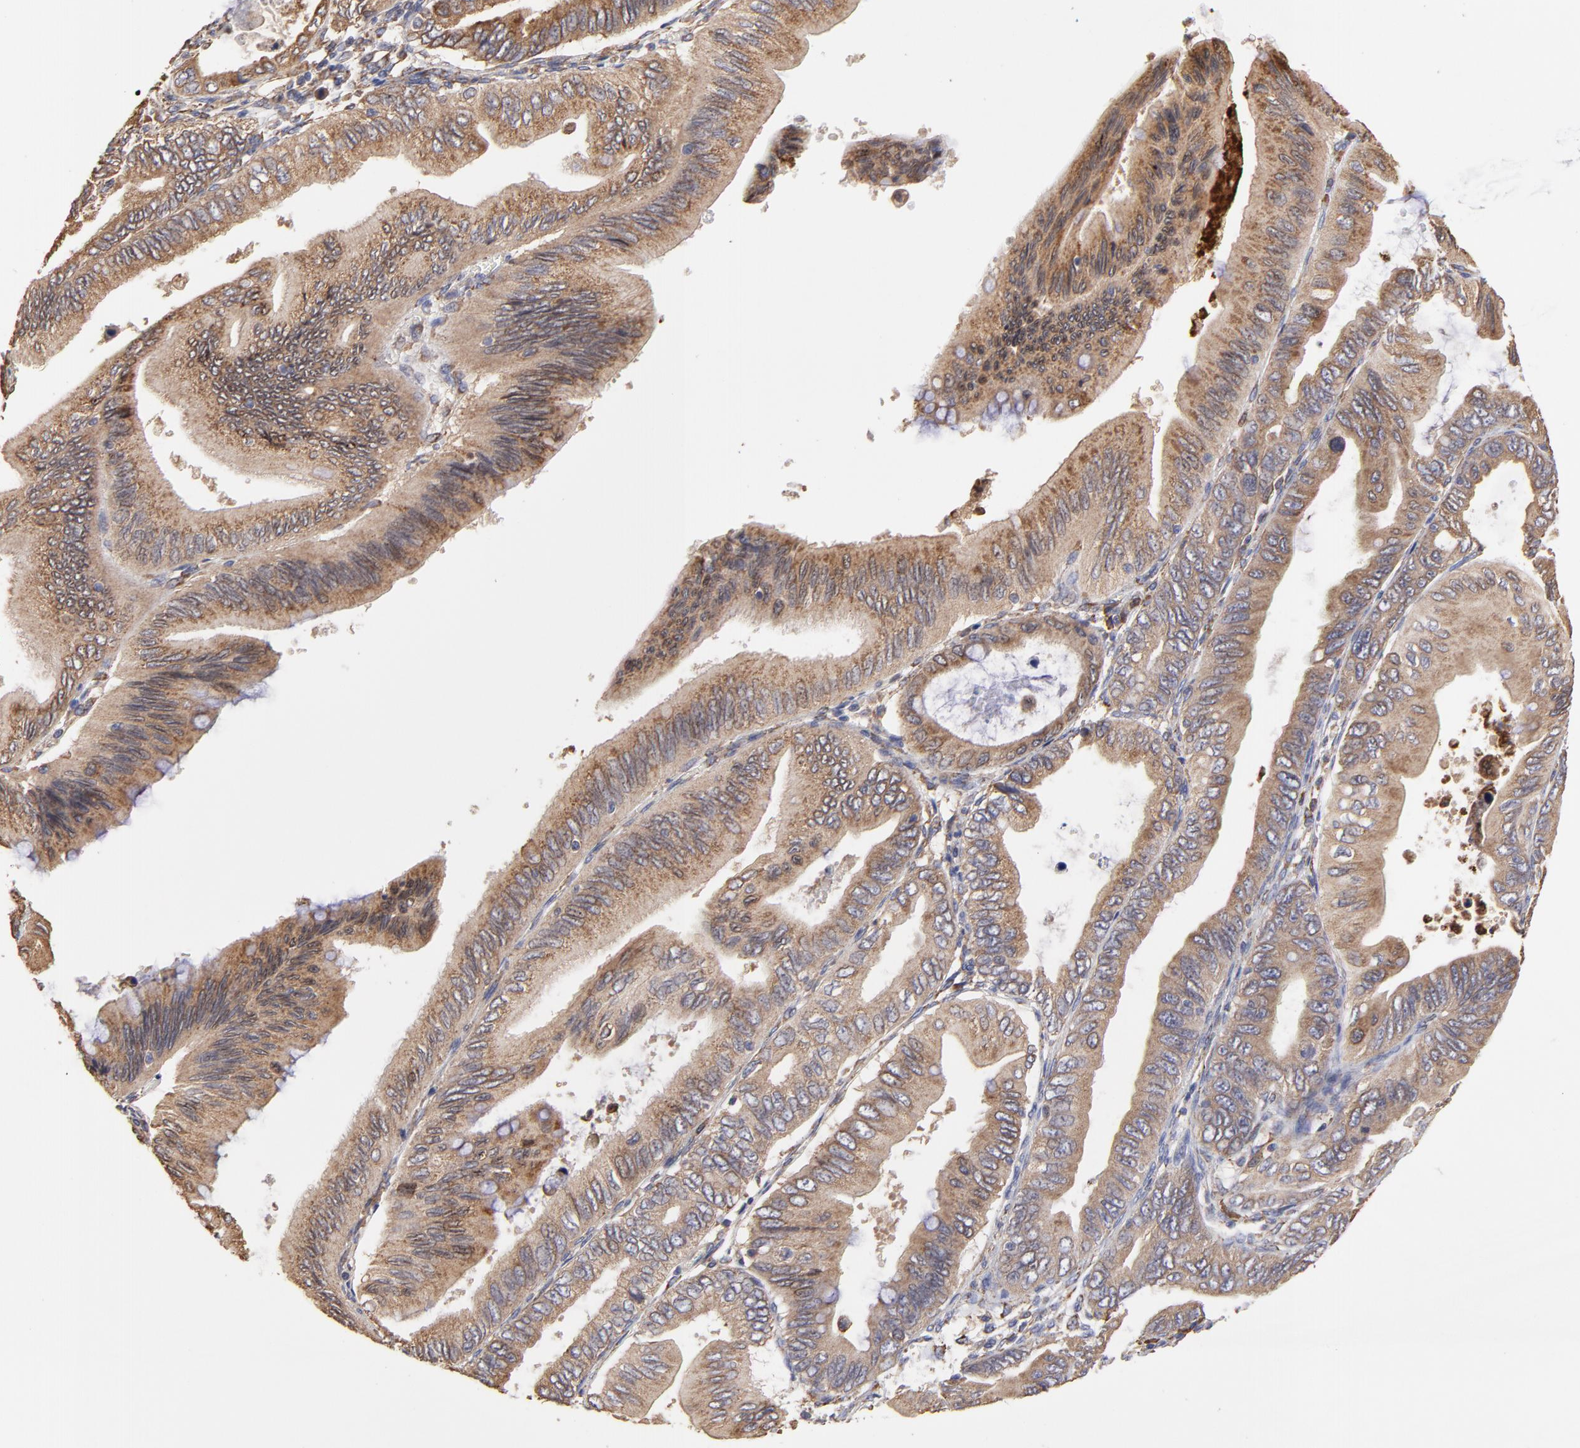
{"staining": {"intensity": "moderate", "quantity": ">75%", "location": "cytoplasmic/membranous"}, "tissue": "pancreatic cancer", "cell_type": "Tumor cells", "image_type": "cancer", "snomed": [{"axis": "morphology", "description": "Adenocarcinoma, NOS"}, {"axis": "topography", "description": "Pancreas"}], "caption": "The photomicrograph exhibits immunohistochemical staining of pancreatic adenocarcinoma. There is moderate cytoplasmic/membranous positivity is seen in approximately >75% of tumor cells.", "gene": "PFKM", "patient": {"sex": "female", "age": 66}}